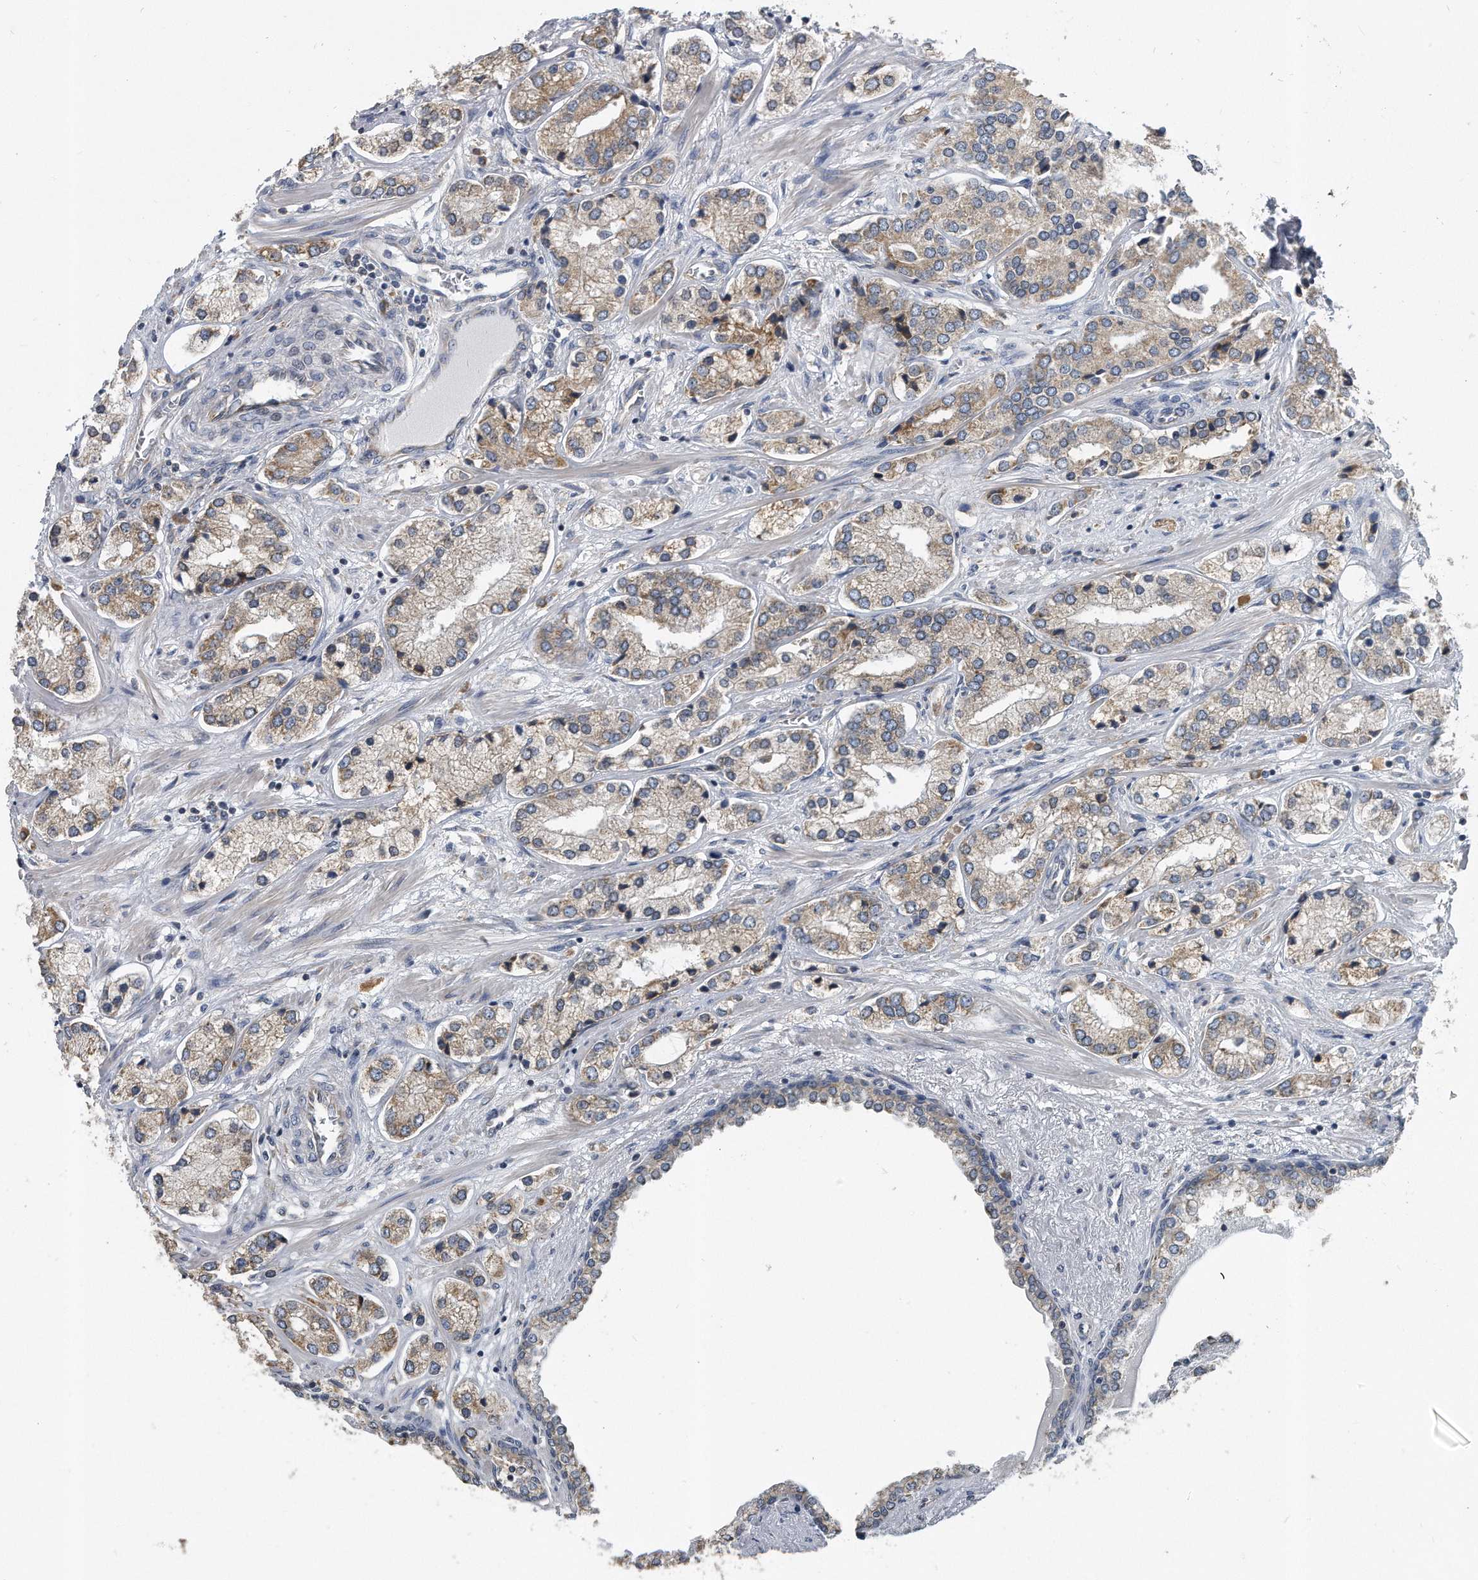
{"staining": {"intensity": "weak", "quantity": "25%-75%", "location": "cytoplasmic/membranous"}, "tissue": "prostate cancer", "cell_type": "Tumor cells", "image_type": "cancer", "snomed": [{"axis": "morphology", "description": "Adenocarcinoma, High grade"}, {"axis": "topography", "description": "Prostate"}], "caption": "High-magnification brightfield microscopy of prostate cancer stained with DAB (brown) and counterstained with hematoxylin (blue). tumor cells exhibit weak cytoplasmic/membranous expression is identified in about25%-75% of cells.", "gene": "CCDC47", "patient": {"sex": "male", "age": 66}}